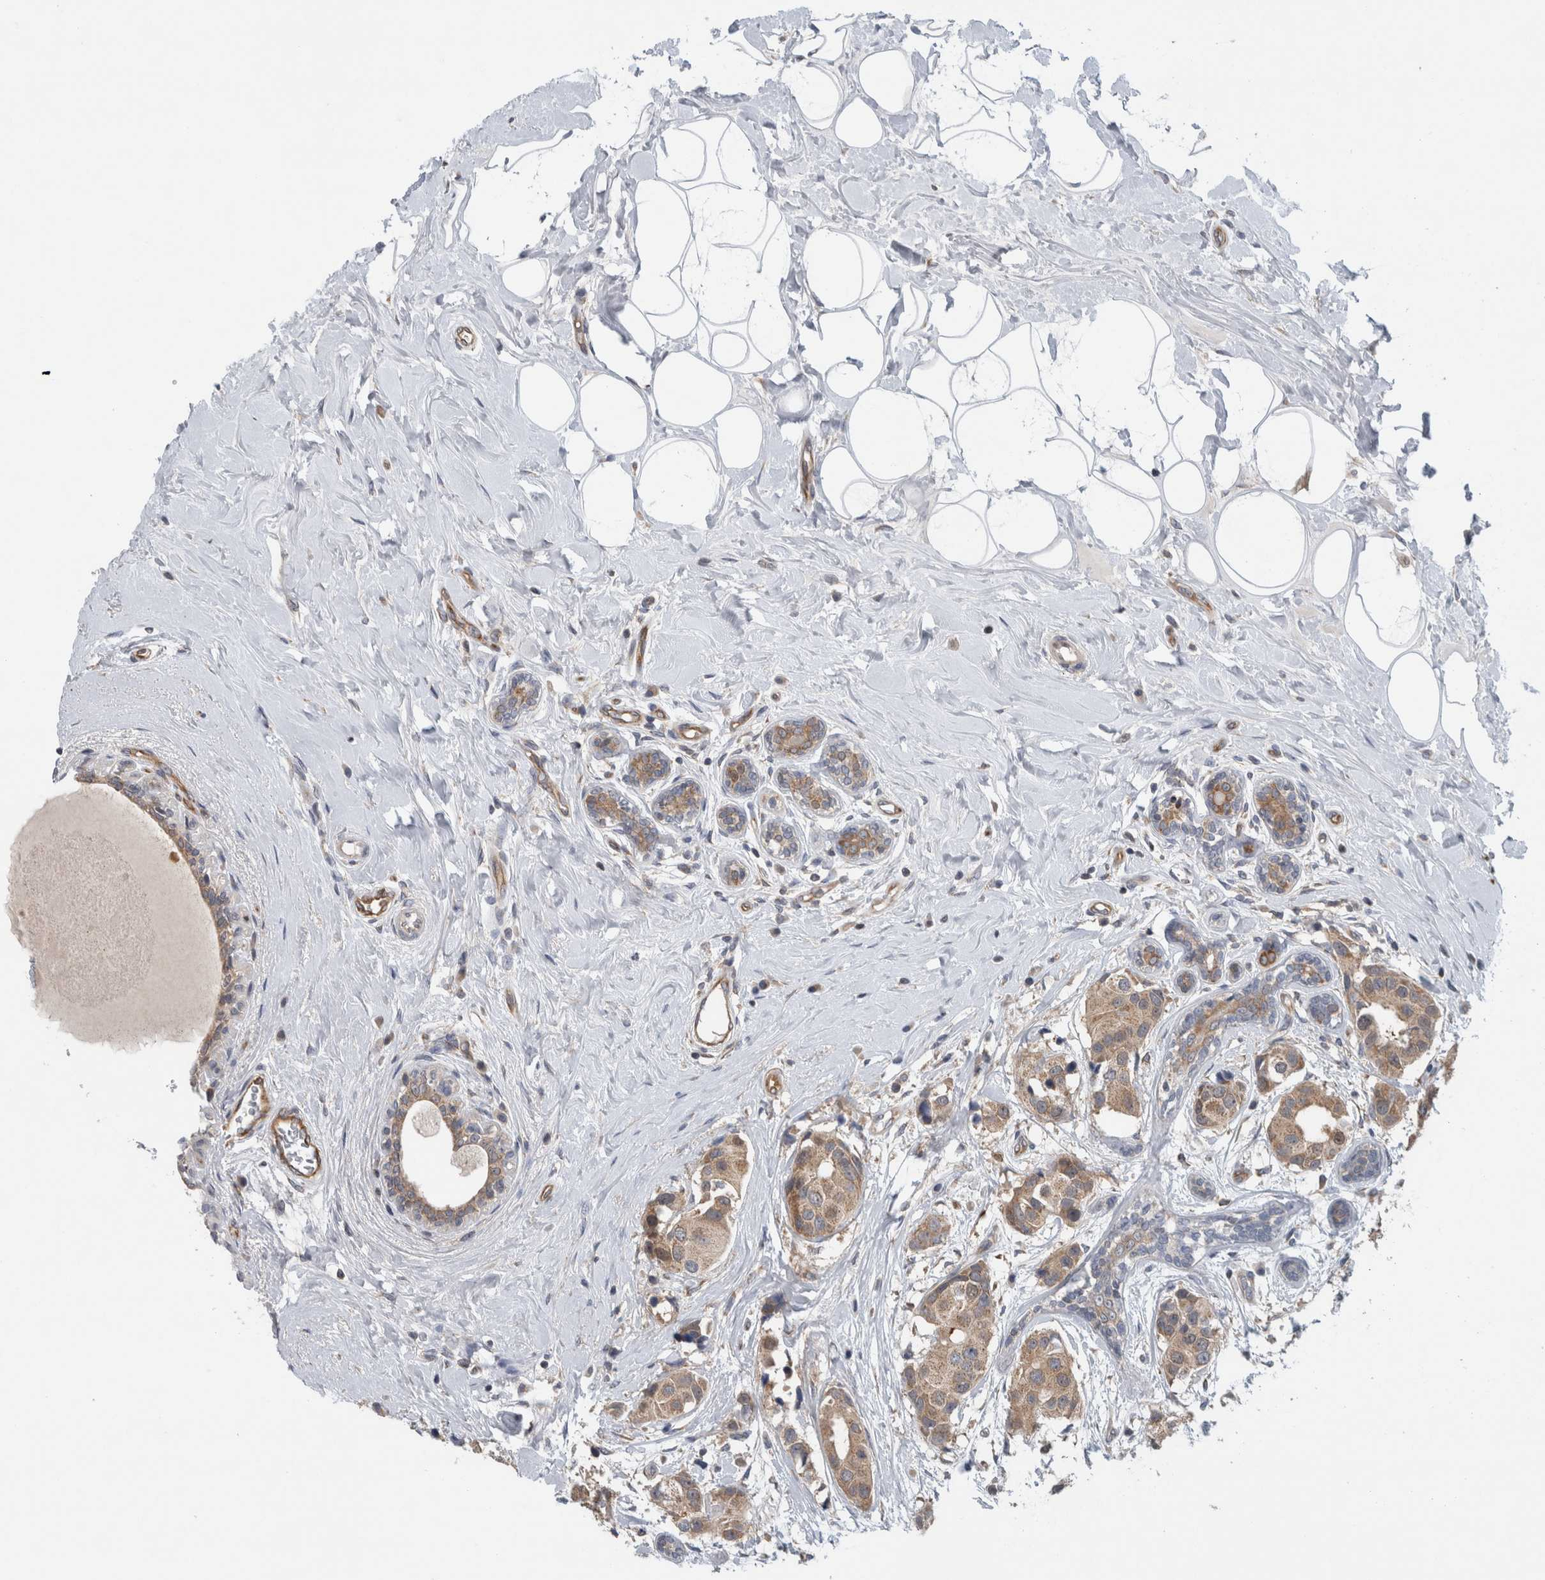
{"staining": {"intensity": "weak", "quantity": ">75%", "location": "cytoplasmic/membranous"}, "tissue": "breast cancer", "cell_type": "Tumor cells", "image_type": "cancer", "snomed": [{"axis": "morphology", "description": "Normal tissue, NOS"}, {"axis": "morphology", "description": "Duct carcinoma"}, {"axis": "topography", "description": "Breast"}], "caption": "A brown stain labels weak cytoplasmic/membranous expression of a protein in invasive ductal carcinoma (breast) tumor cells. (DAB (3,3'-diaminobenzidine) IHC, brown staining for protein, blue staining for nuclei).", "gene": "PDCD2", "patient": {"sex": "female", "age": 39}}